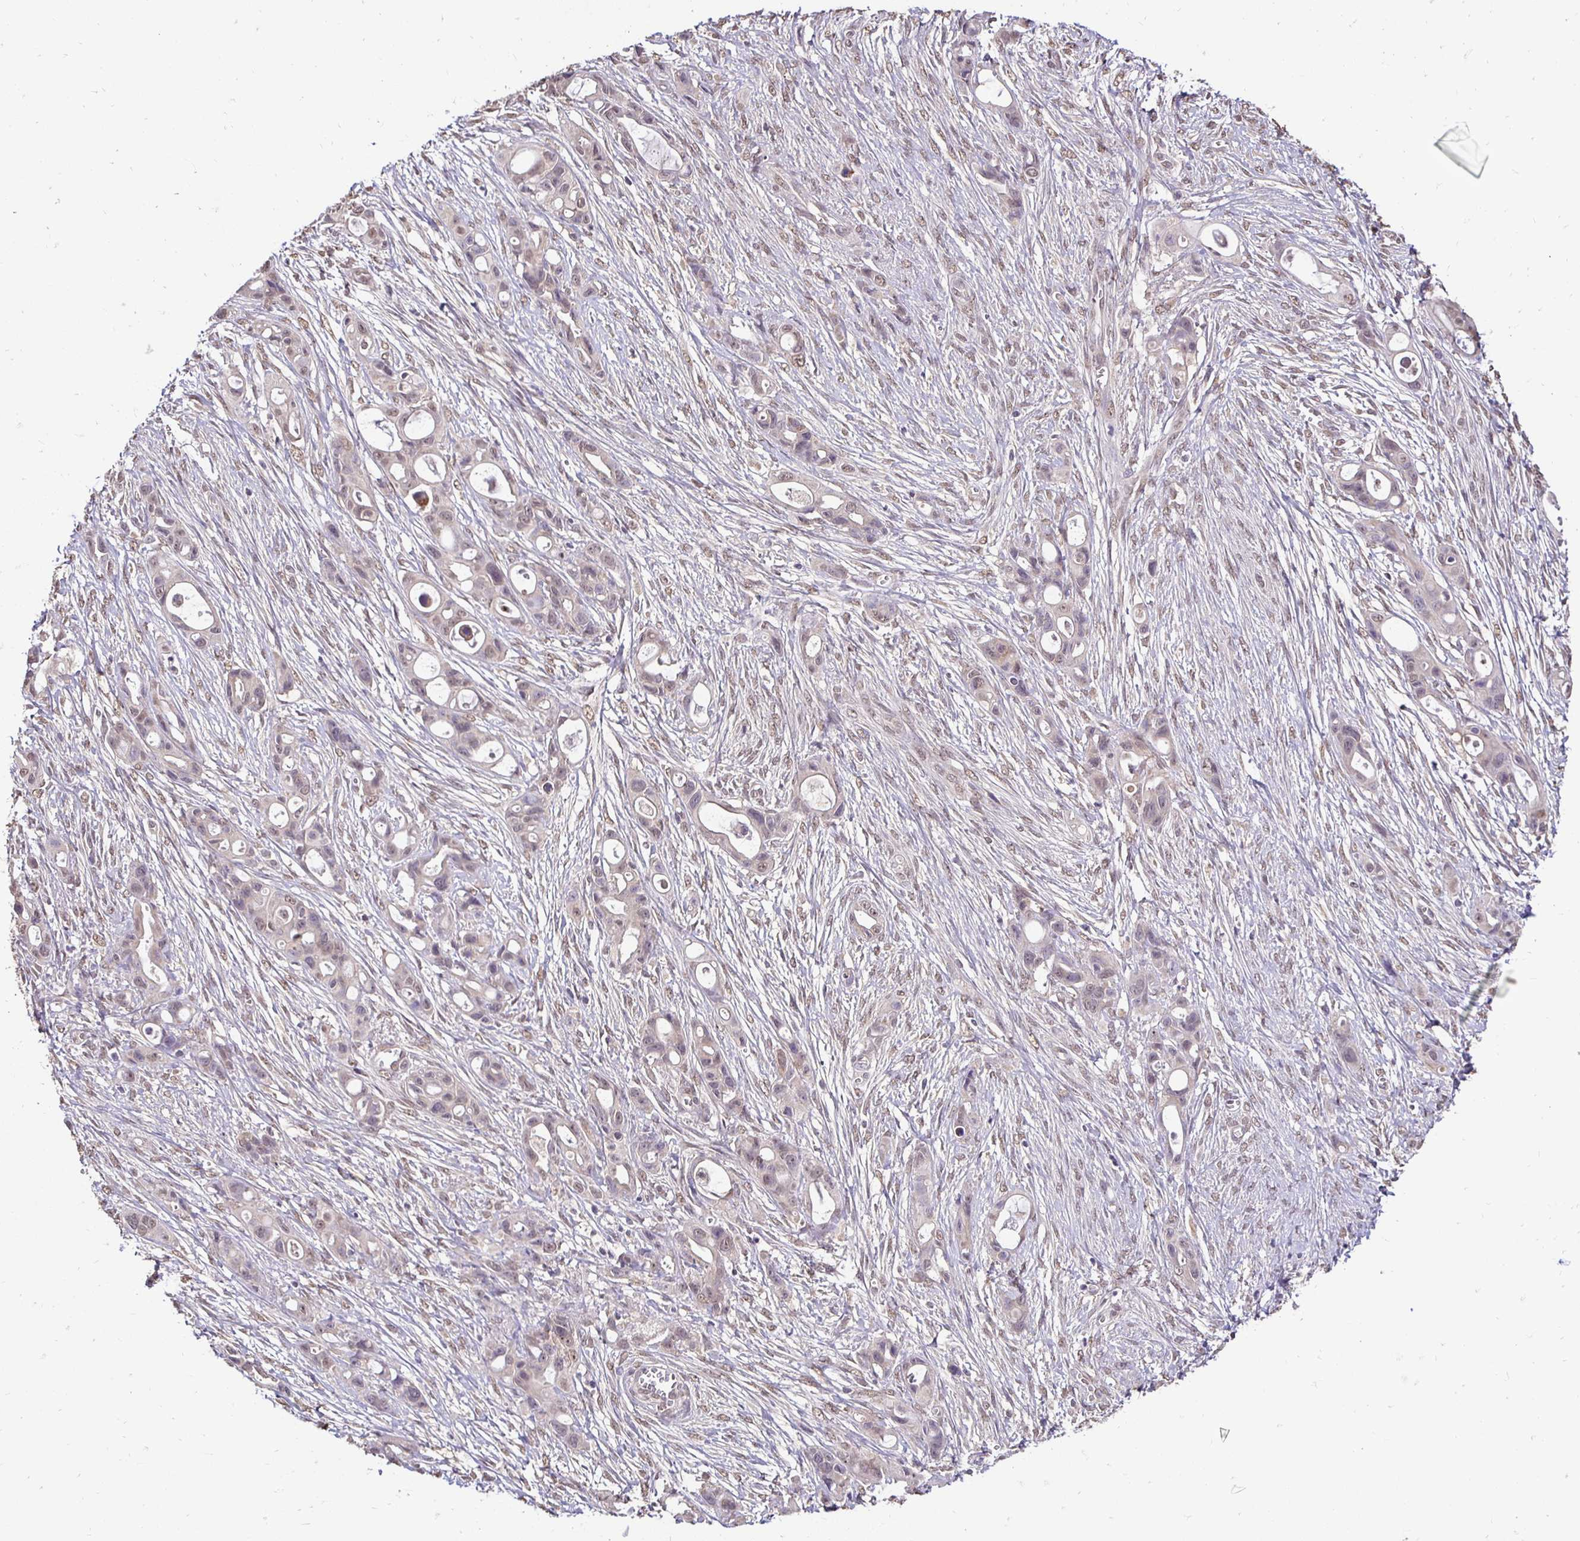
{"staining": {"intensity": "weak", "quantity": "<25%", "location": "nuclear"}, "tissue": "ovarian cancer", "cell_type": "Tumor cells", "image_type": "cancer", "snomed": [{"axis": "morphology", "description": "Cystadenocarcinoma, mucinous, NOS"}, {"axis": "topography", "description": "Ovary"}], "caption": "Immunohistochemistry photomicrograph of ovarian cancer stained for a protein (brown), which displays no staining in tumor cells. Nuclei are stained in blue.", "gene": "RHEBL1", "patient": {"sex": "female", "age": 70}}